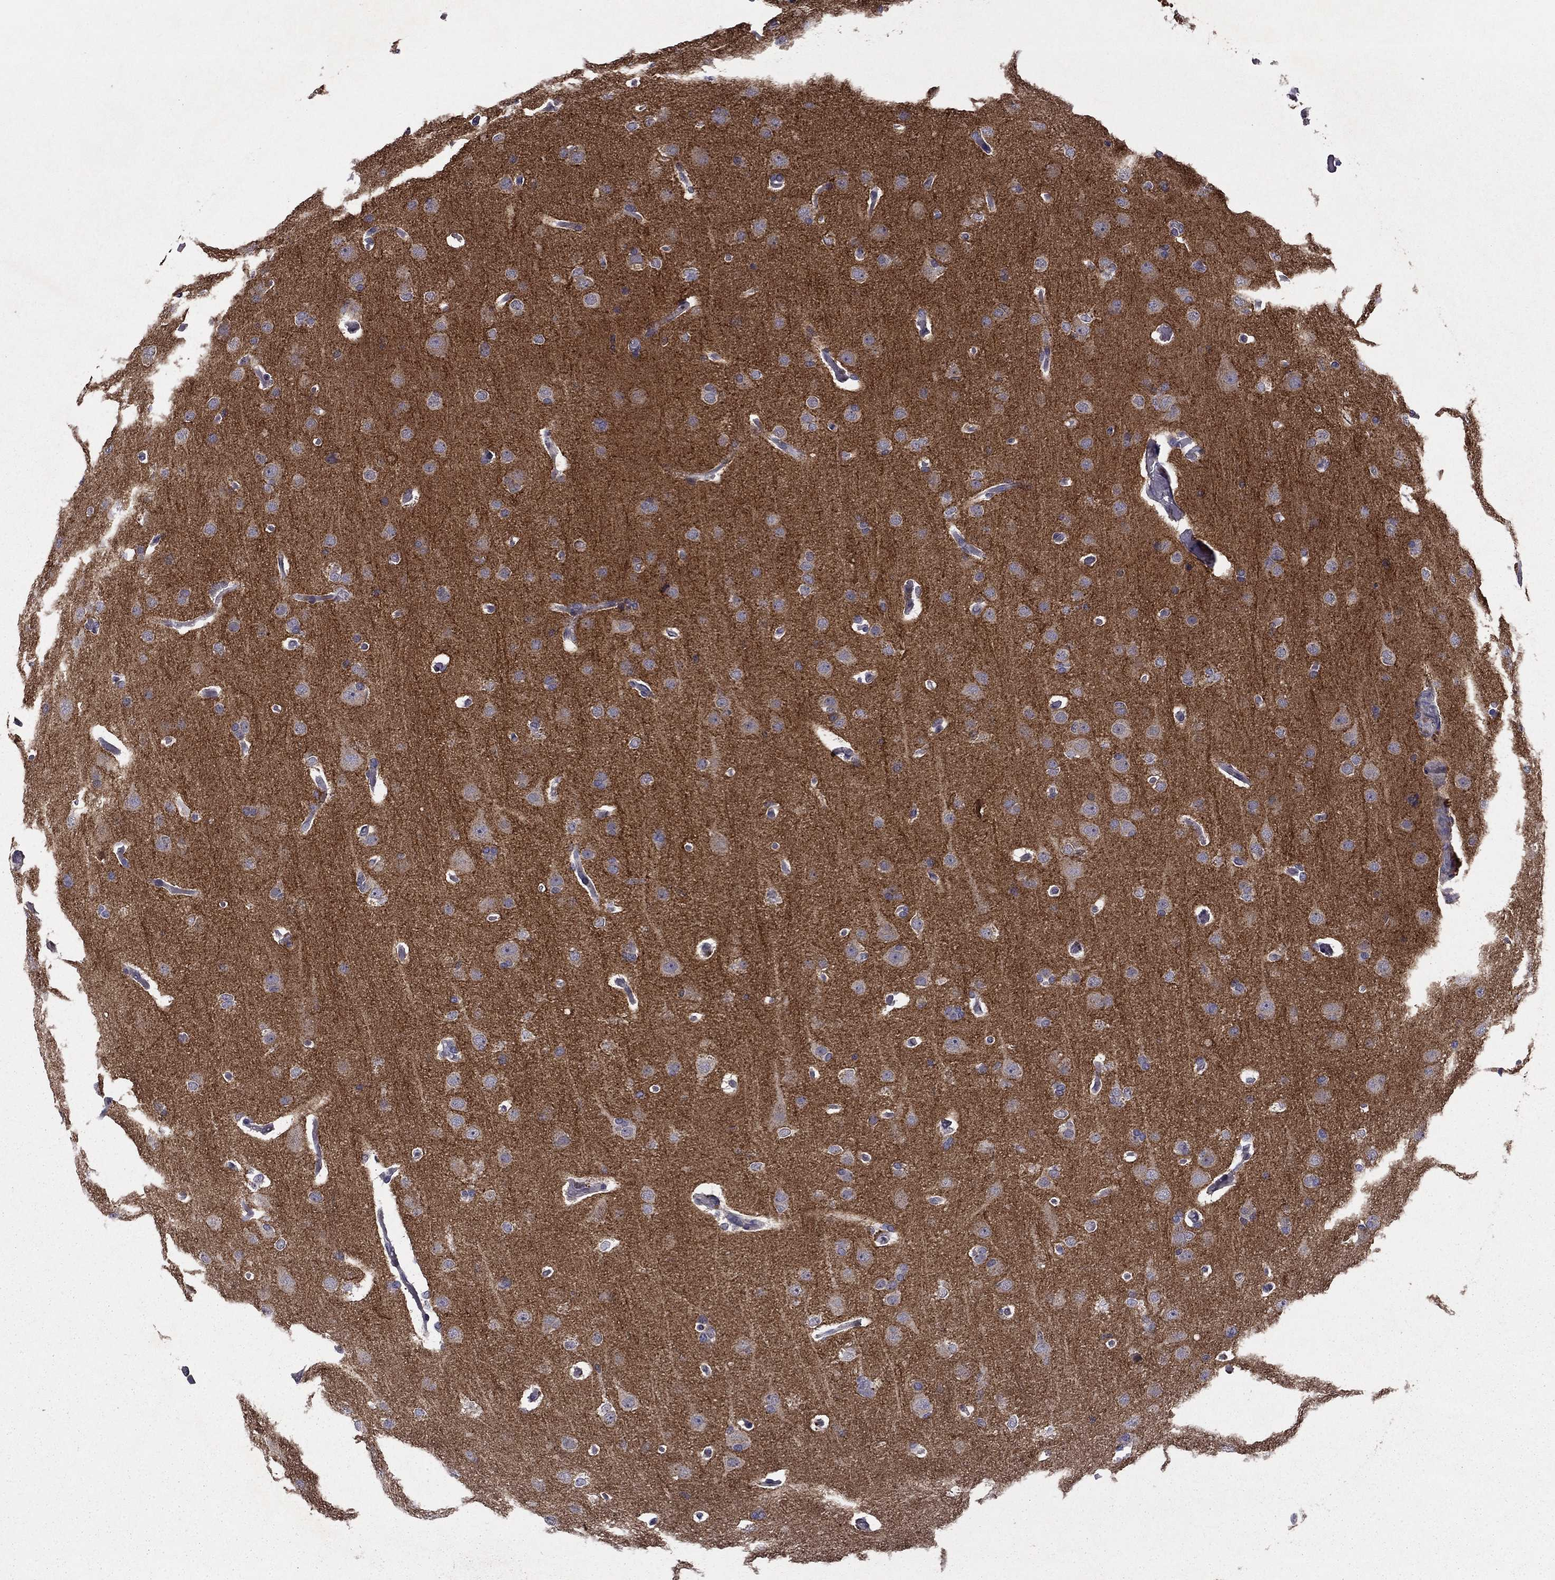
{"staining": {"intensity": "negative", "quantity": "none", "location": "none"}, "tissue": "glioma", "cell_type": "Tumor cells", "image_type": "cancer", "snomed": [{"axis": "morphology", "description": "Glioma, malignant, Low grade"}, {"axis": "topography", "description": "Brain"}], "caption": "Human malignant glioma (low-grade) stained for a protein using IHC shows no positivity in tumor cells.", "gene": "HCN1", "patient": {"sex": "male", "age": 41}}